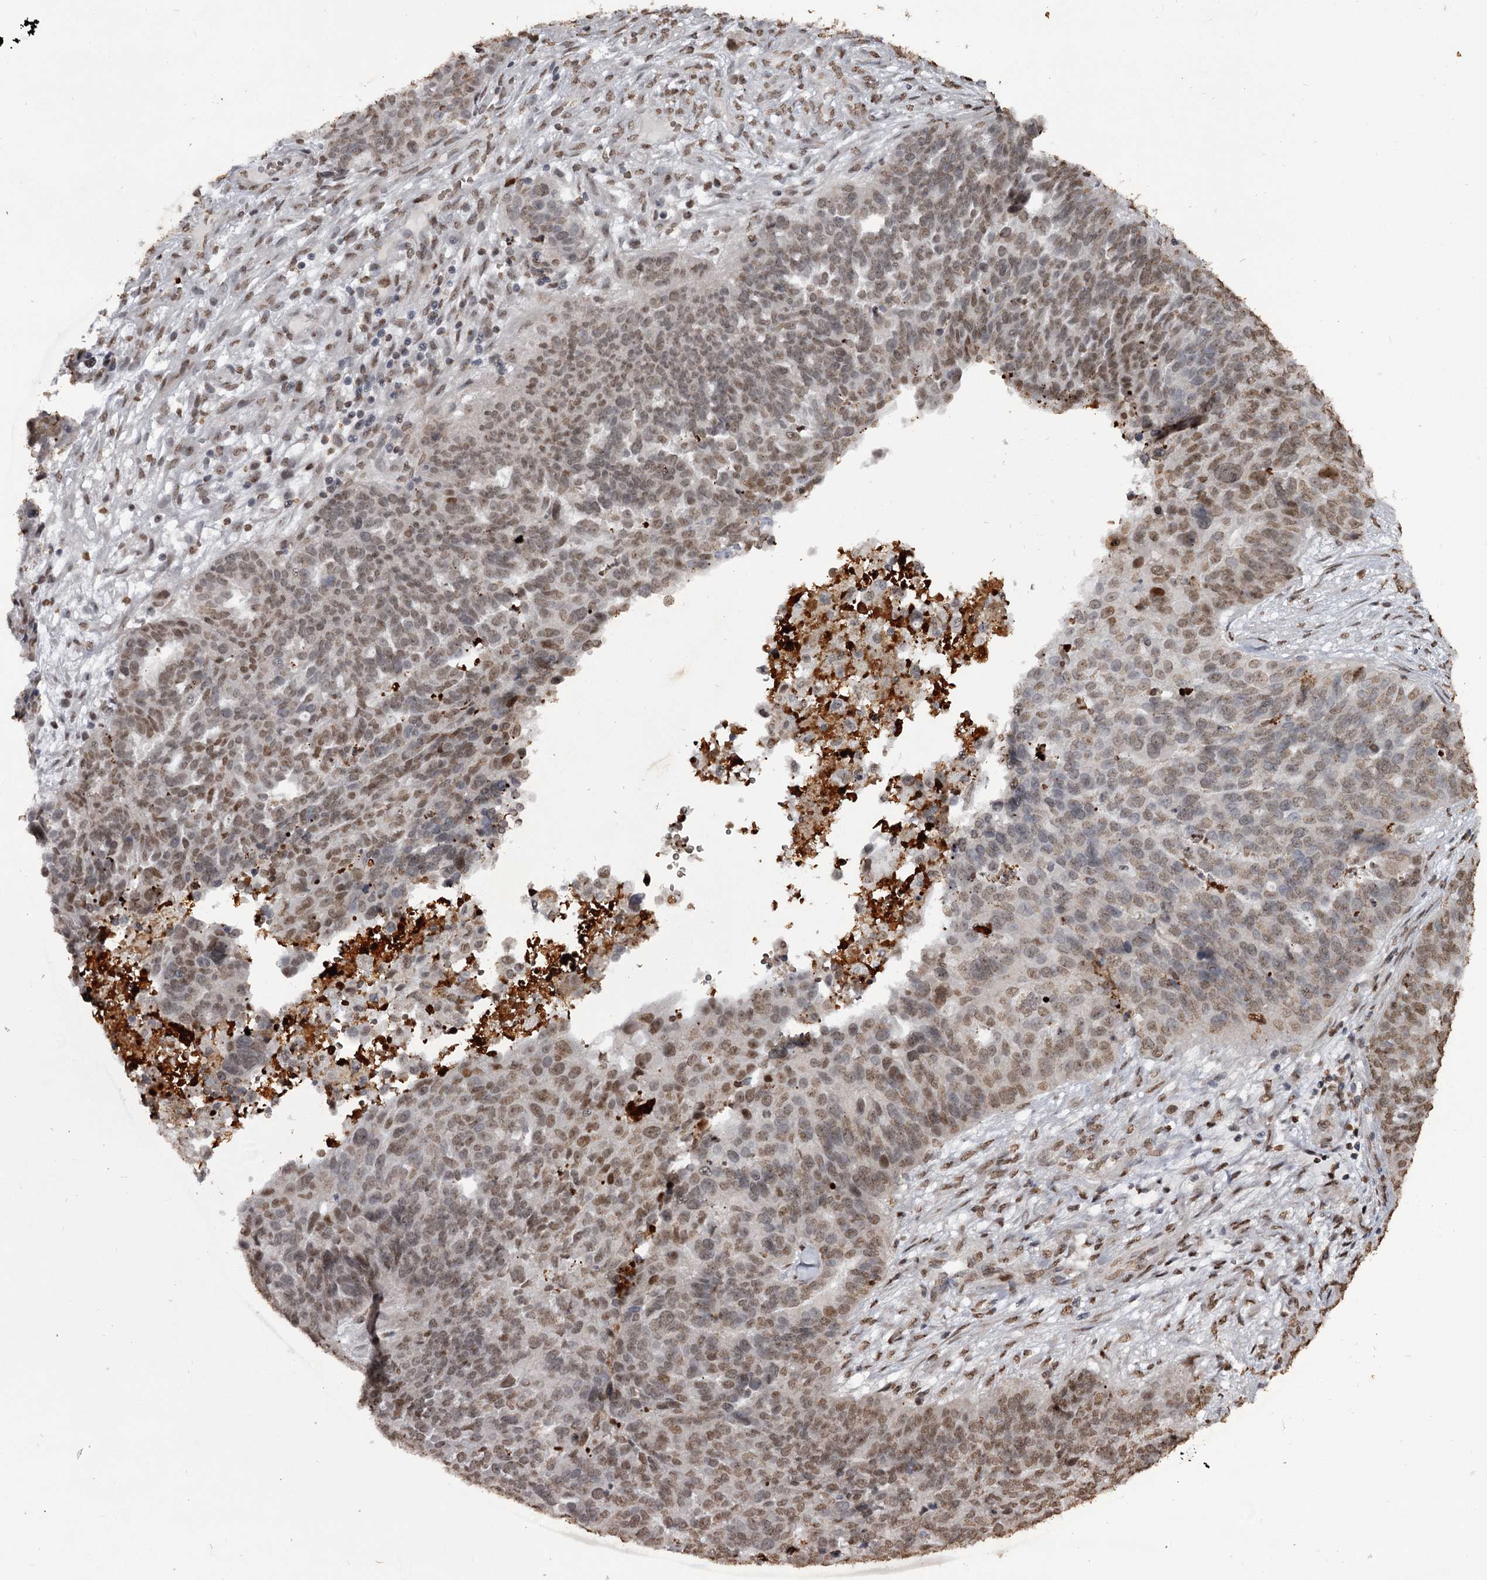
{"staining": {"intensity": "moderate", "quantity": ">75%", "location": "nuclear"}, "tissue": "ovarian cancer", "cell_type": "Tumor cells", "image_type": "cancer", "snomed": [{"axis": "morphology", "description": "Cystadenocarcinoma, serous, NOS"}, {"axis": "topography", "description": "Ovary"}], "caption": "Moderate nuclear expression for a protein is present in about >75% of tumor cells of ovarian serous cystadenocarcinoma using immunohistochemistry (IHC).", "gene": "THYN1", "patient": {"sex": "female", "age": 59}}